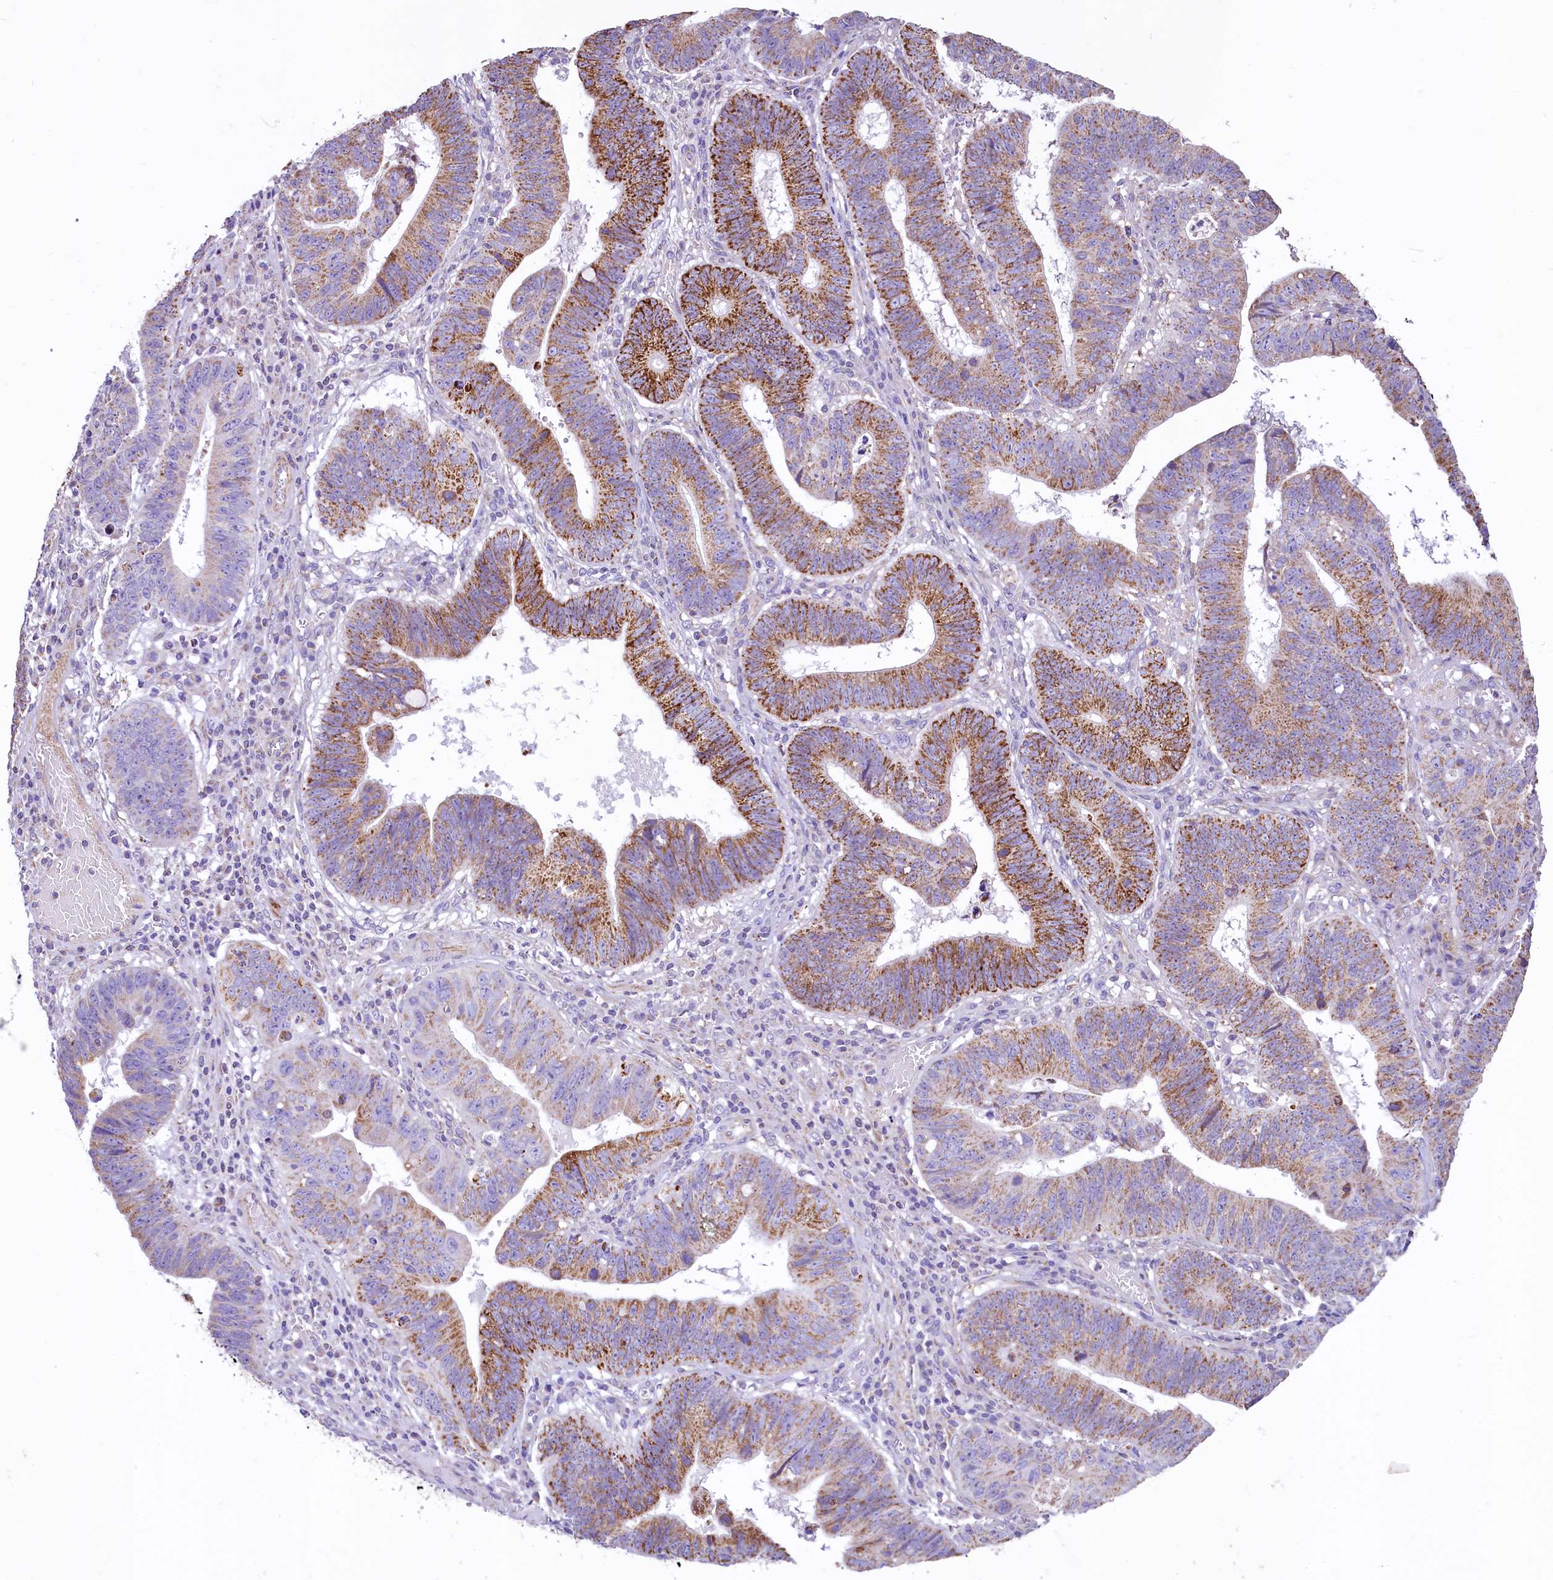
{"staining": {"intensity": "moderate", "quantity": "25%-75%", "location": "cytoplasmic/membranous"}, "tissue": "stomach cancer", "cell_type": "Tumor cells", "image_type": "cancer", "snomed": [{"axis": "morphology", "description": "Adenocarcinoma, NOS"}, {"axis": "topography", "description": "Stomach"}], "caption": "Protein staining by IHC demonstrates moderate cytoplasmic/membranous staining in about 25%-75% of tumor cells in stomach cancer.", "gene": "VWCE", "patient": {"sex": "male", "age": 59}}